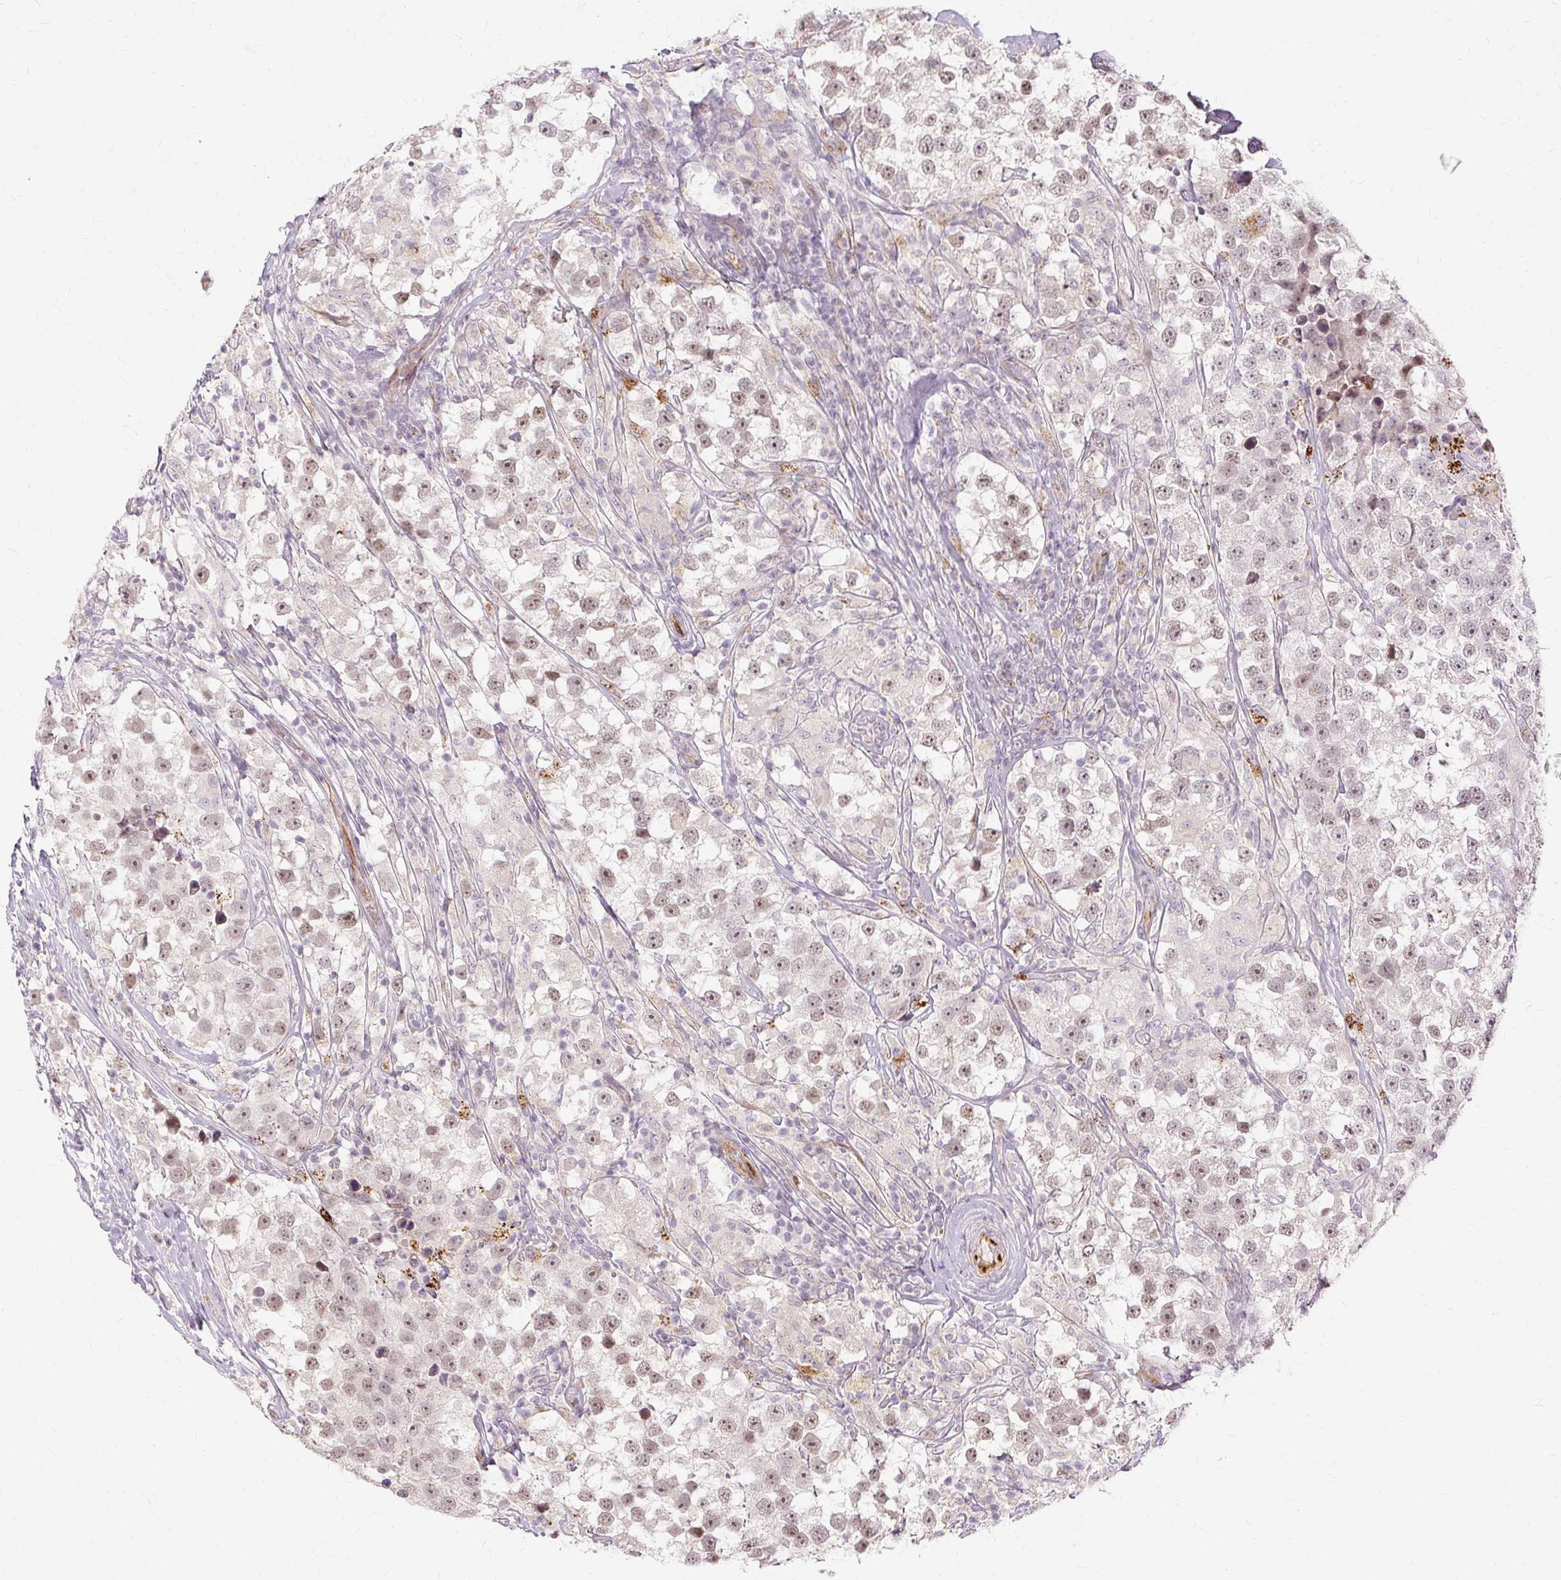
{"staining": {"intensity": "moderate", "quantity": "25%-75%", "location": "nuclear"}, "tissue": "testis cancer", "cell_type": "Tumor cells", "image_type": "cancer", "snomed": [{"axis": "morphology", "description": "Seminoma, NOS"}, {"axis": "topography", "description": "Testis"}], "caption": "Immunohistochemical staining of testis cancer shows medium levels of moderate nuclear positivity in about 25%-75% of tumor cells. (DAB (3,3'-diaminobenzidine) IHC, brown staining for protein, blue staining for nuclei).", "gene": "MMACHC", "patient": {"sex": "male", "age": 46}}